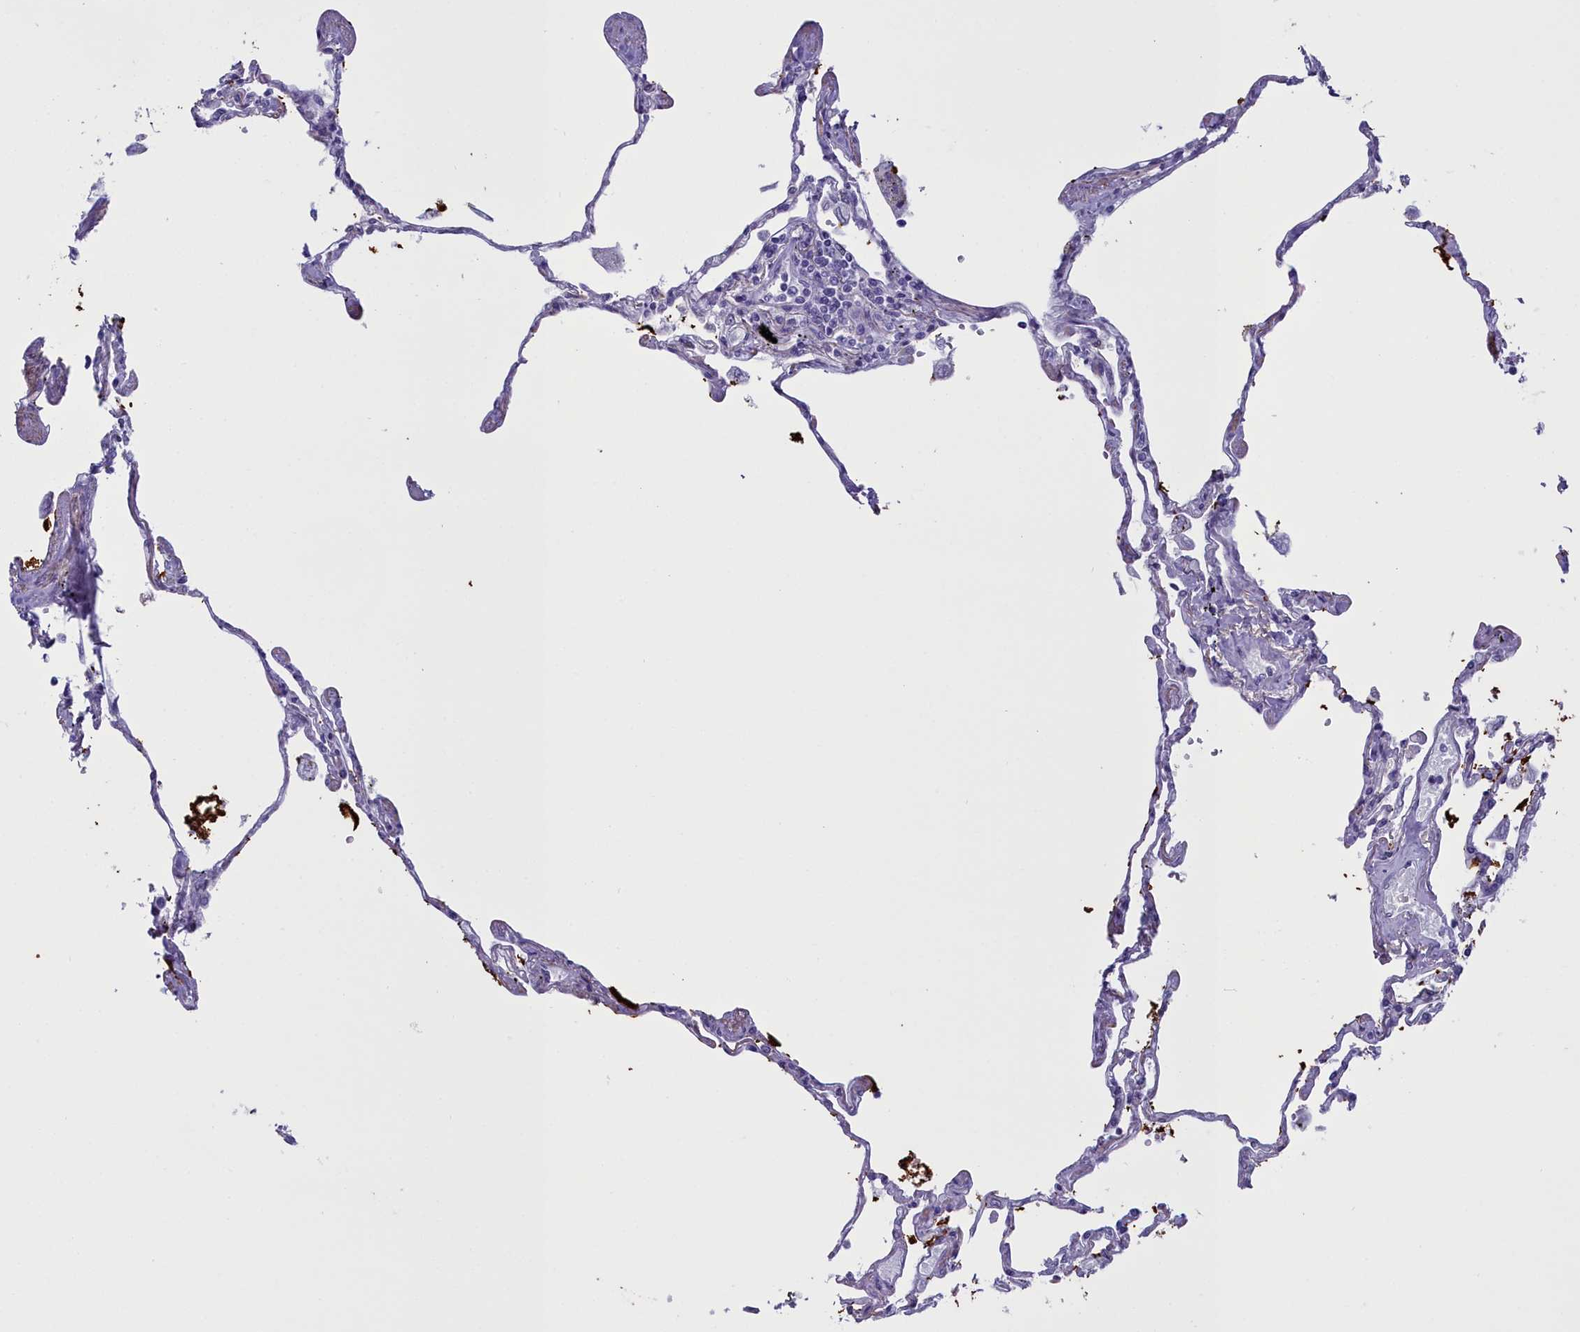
{"staining": {"intensity": "negative", "quantity": "none", "location": "none"}, "tissue": "lung", "cell_type": "Alveolar cells", "image_type": "normal", "snomed": [{"axis": "morphology", "description": "Normal tissue, NOS"}, {"axis": "topography", "description": "Lung"}], "caption": "Micrograph shows no protein positivity in alveolar cells of benign lung. (DAB immunohistochemistry with hematoxylin counter stain).", "gene": "MAP6", "patient": {"sex": "female", "age": 67}}